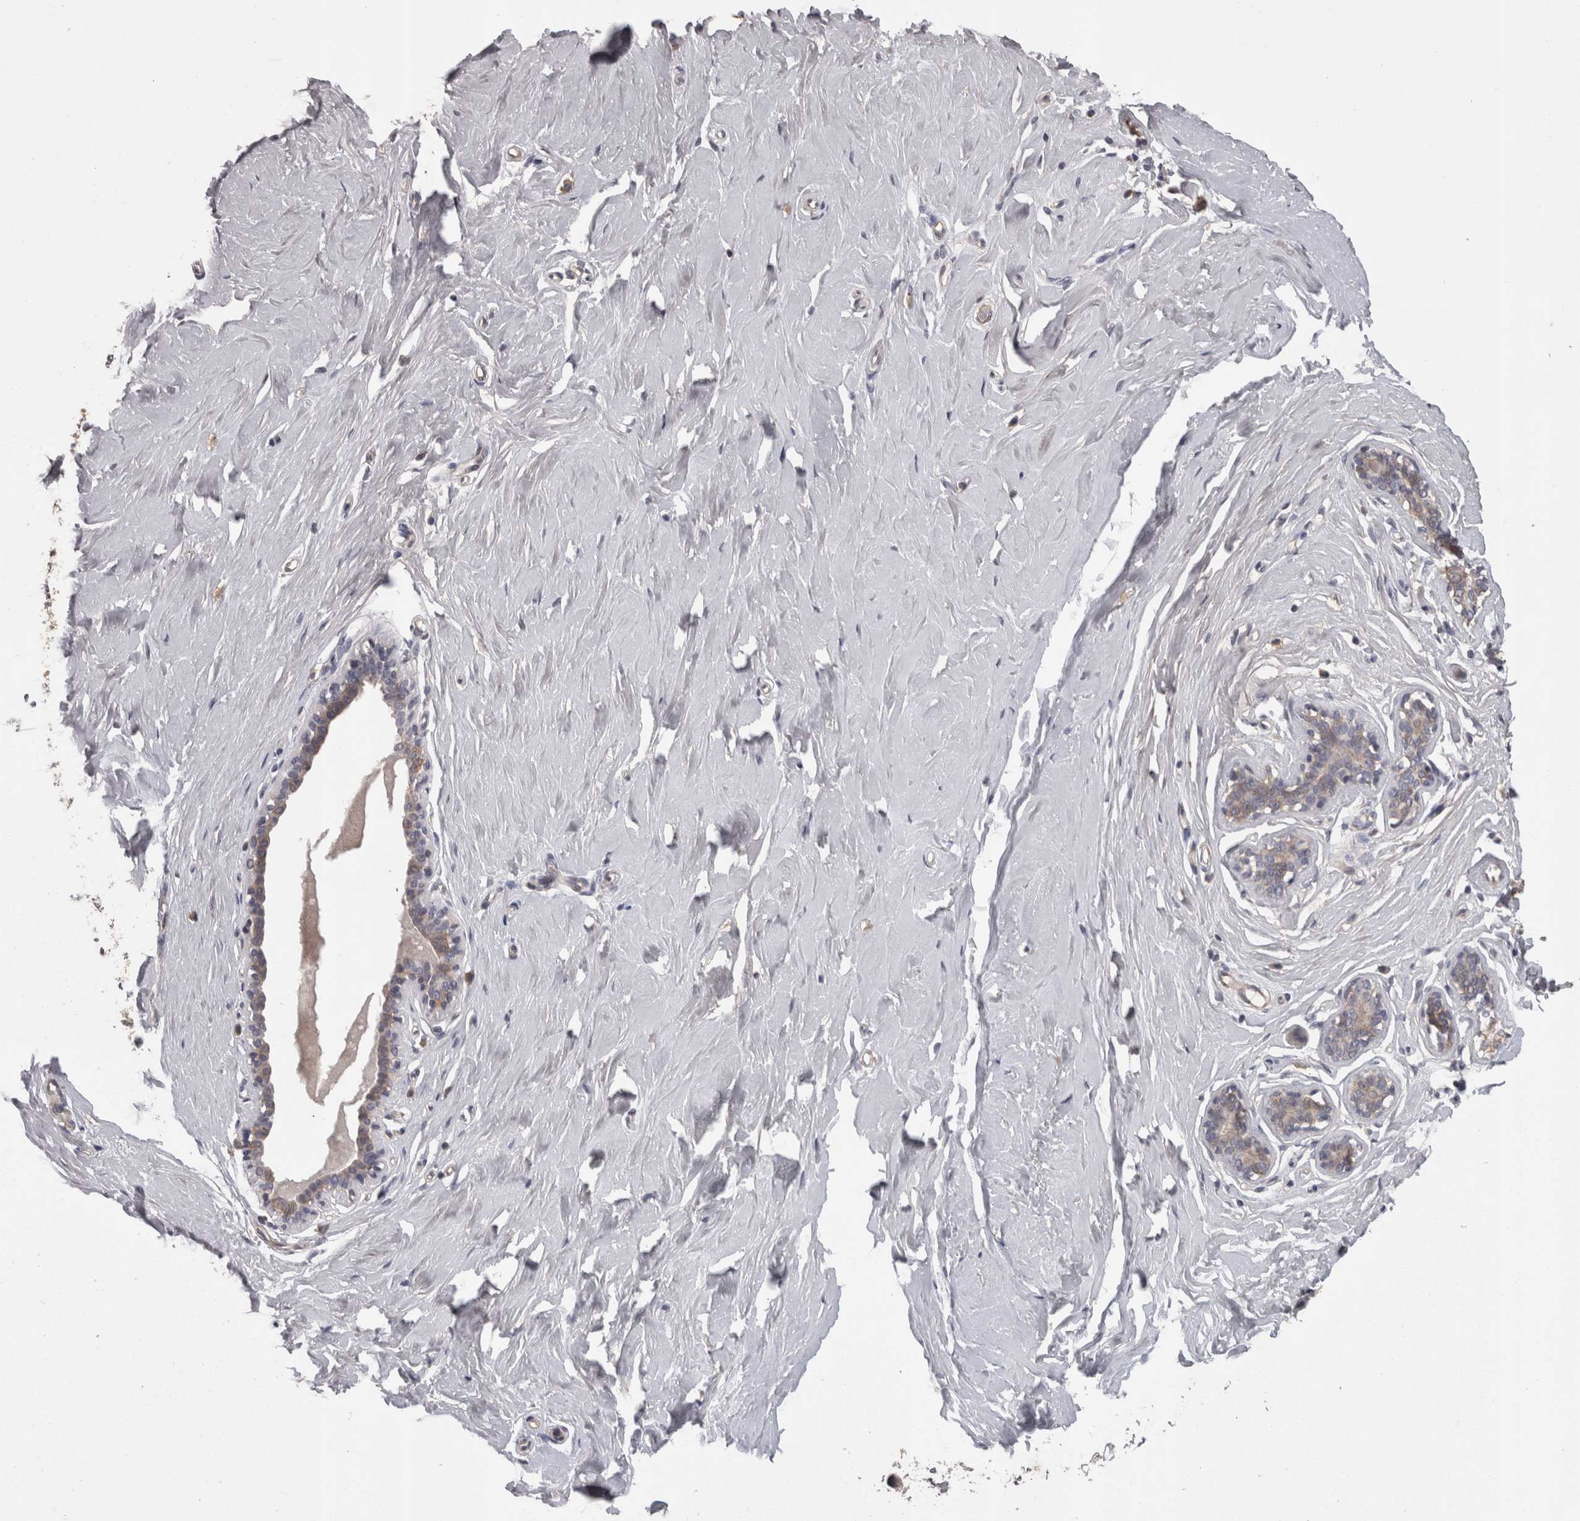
{"staining": {"intensity": "negative", "quantity": "none", "location": "none"}, "tissue": "breast", "cell_type": "Adipocytes", "image_type": "normal", "snomed": [{"axis": "morphology", "description": "Normal tissue, NOS"}, {"axis": "topography", "description": "Breast"}], "caption": "Immunohistochemistry histopathology image of unremarkable breast: breast stained with DAB (3,3'-diaminobenzidine) shows no significant protein positivity in adipocytes. (Stains: DAB immunohistochemistry (IHC) with hematoxylin counter stain, Microscopy: brightfield microscopy at high magnification).", "gene": "PON3", "patient": {"sex": "female", "age": 23}}